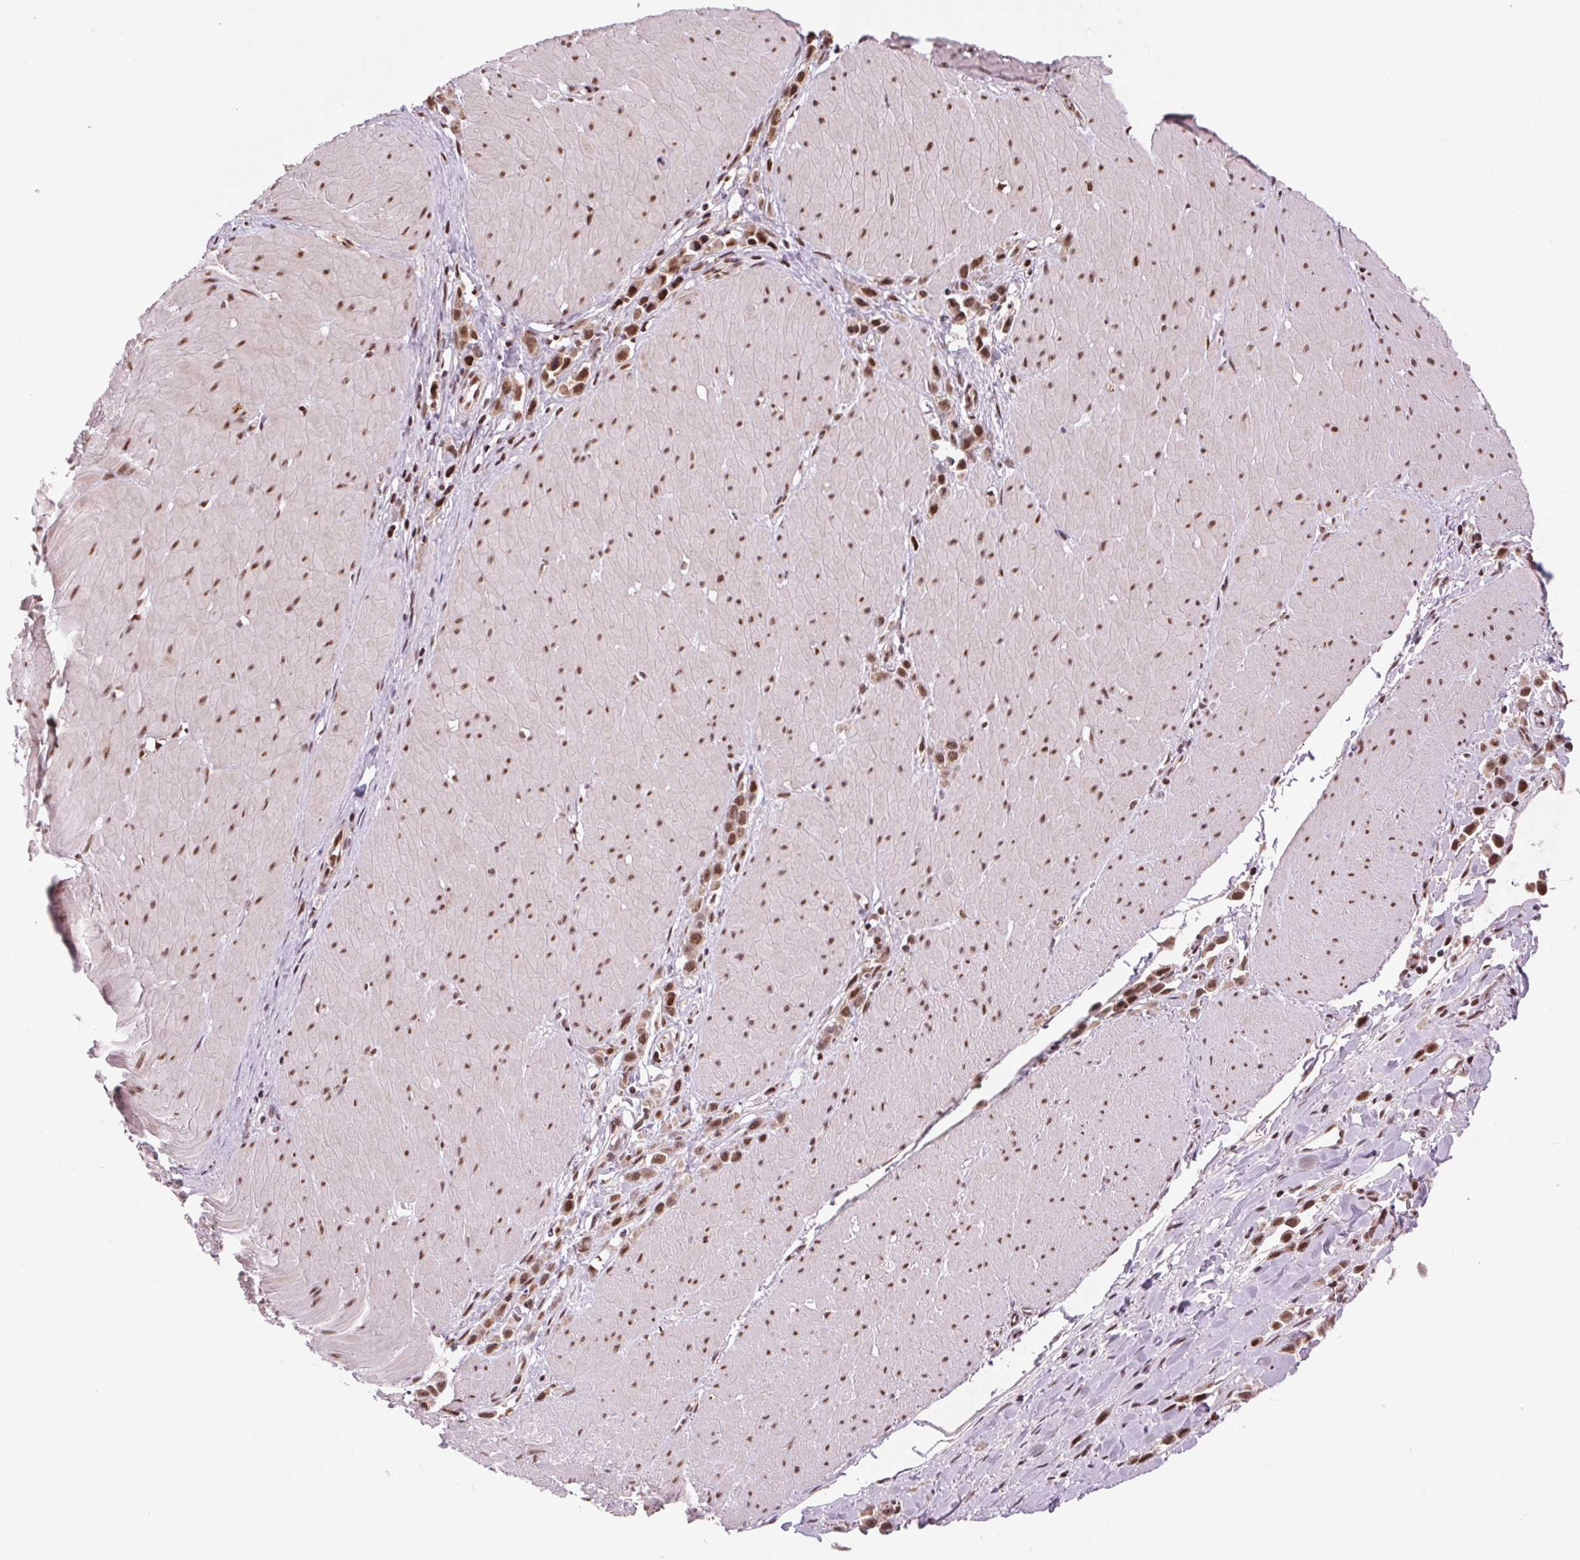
{"staining": {"intensity": "moderate", "quantity": ">75%", "location": "nuclear"}, "tissue": "stomach cancer", "cell_type": "Tumor cells", "image_type": "cancer", "snomed": [{"axis": "morphology", "description": "Adenocarcinoma, NOS"}, {"axis": "topography", "description": "Stomach"}], "caption": "Protein staining displays moderate nuclear expression in approximately >75% of tumor cells in stomach cancer. (IHC, brightfield microscopy, high magnification).", "gene": "RAD23A", "patient": {"sex": "male", "age": 47}}